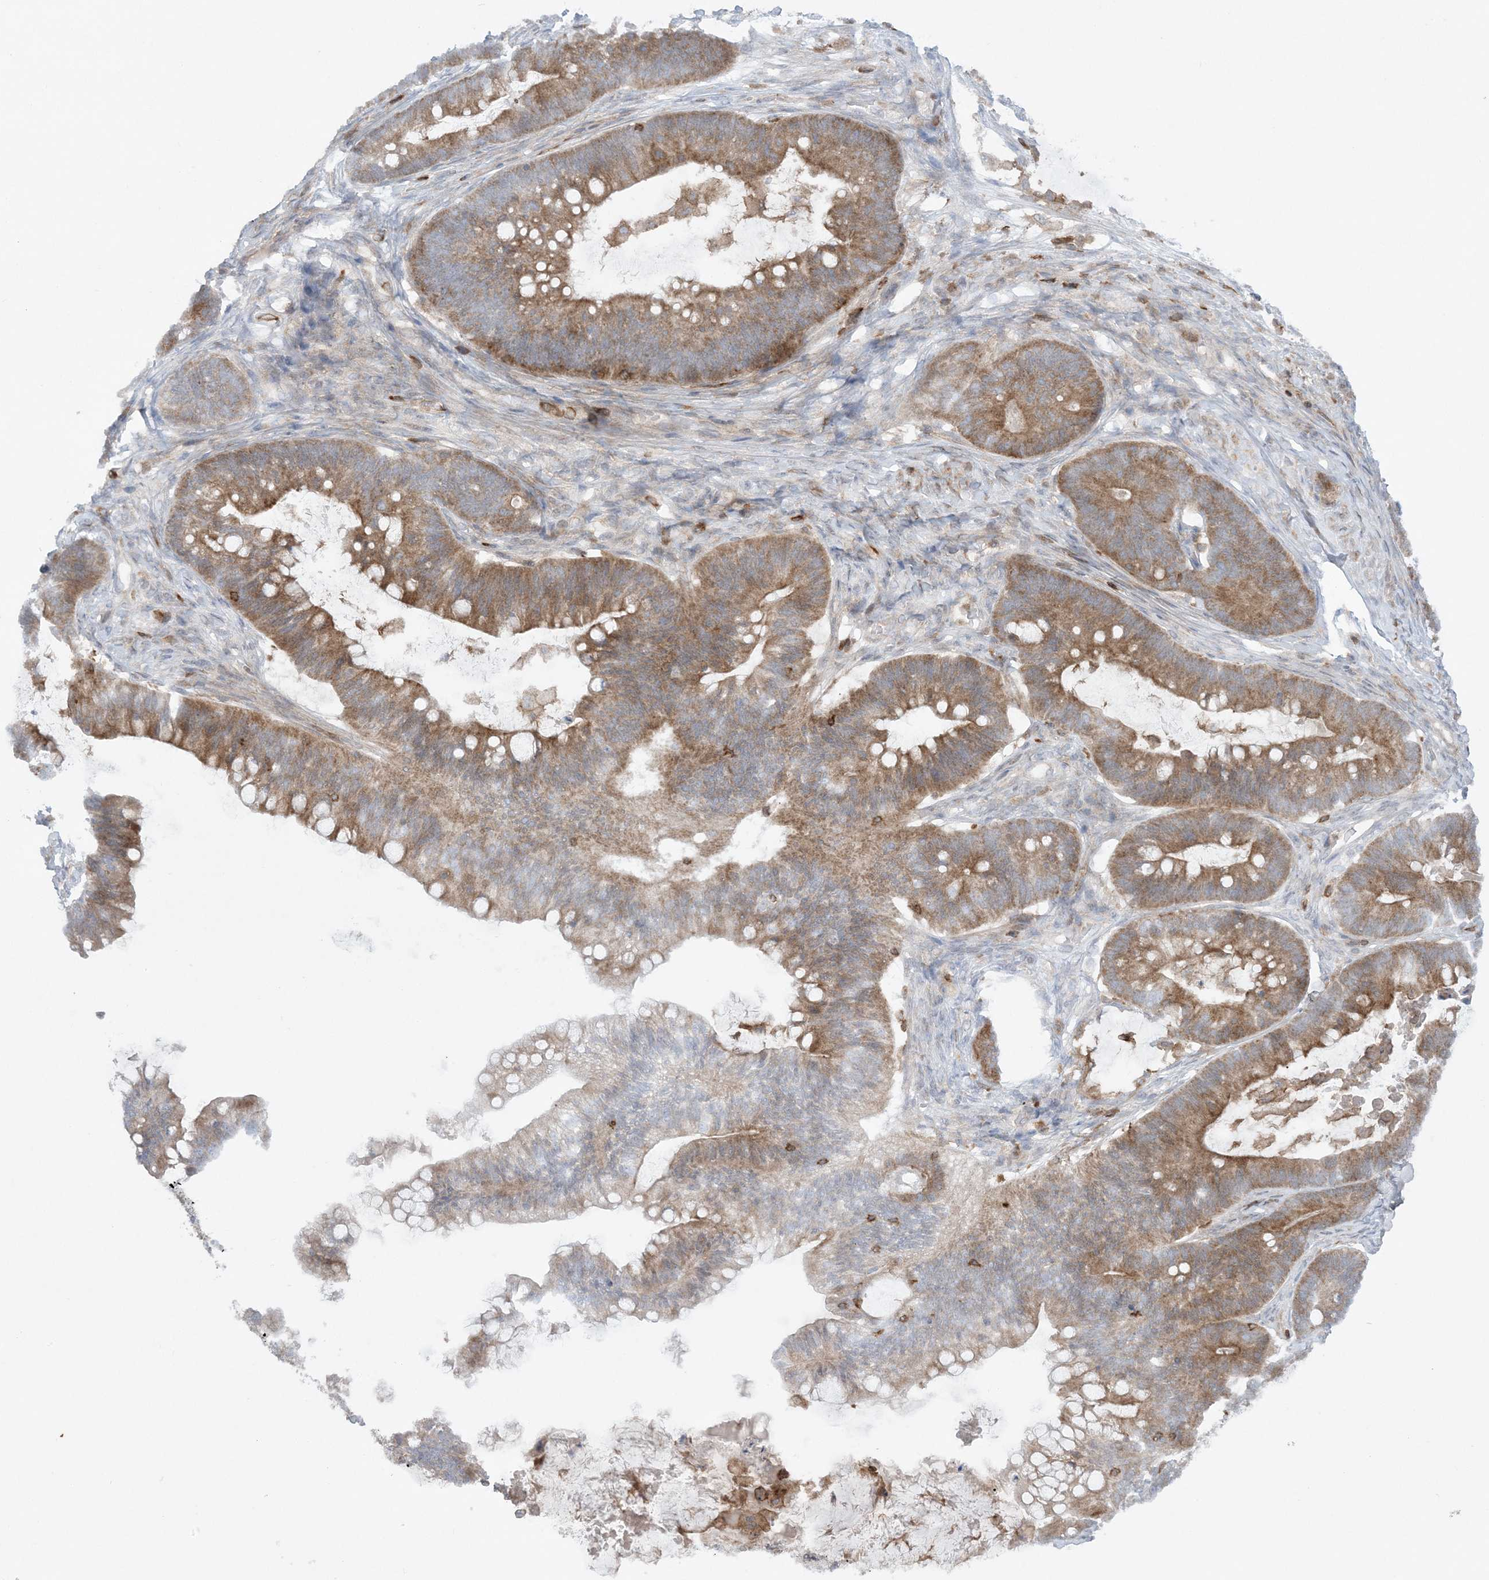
{"staining": {"intensity": "moderate", "quantity": ">75%", "location": "cytoplasmic/membranous"}, "tissue": "ovarian cancer", "cell_type": "Tumor cells", "image_type": "cancer", "snomed": [{"axis": "morphology", "description": "Cystadenocarcinoma, mucinous, NOS"}, {"axis": "topography", "description": "Ovary"}], "caption": "DAB (3,3'-diaminobenzidine) immunohistochemical staining of human ovarian cancer (mucinous cystadenocarcinoma) demonstrates moderate cytoplasmic/membranous protein expression in about >75% of tumor cells. The staining was performed using DAB to visualize the protein expression in brown, while the nuclei were stained in blue with hematoxylin (Magnification: 20x).", "gene": "ARHGAP30", "patient": {"sex": "female", "age": 61}}